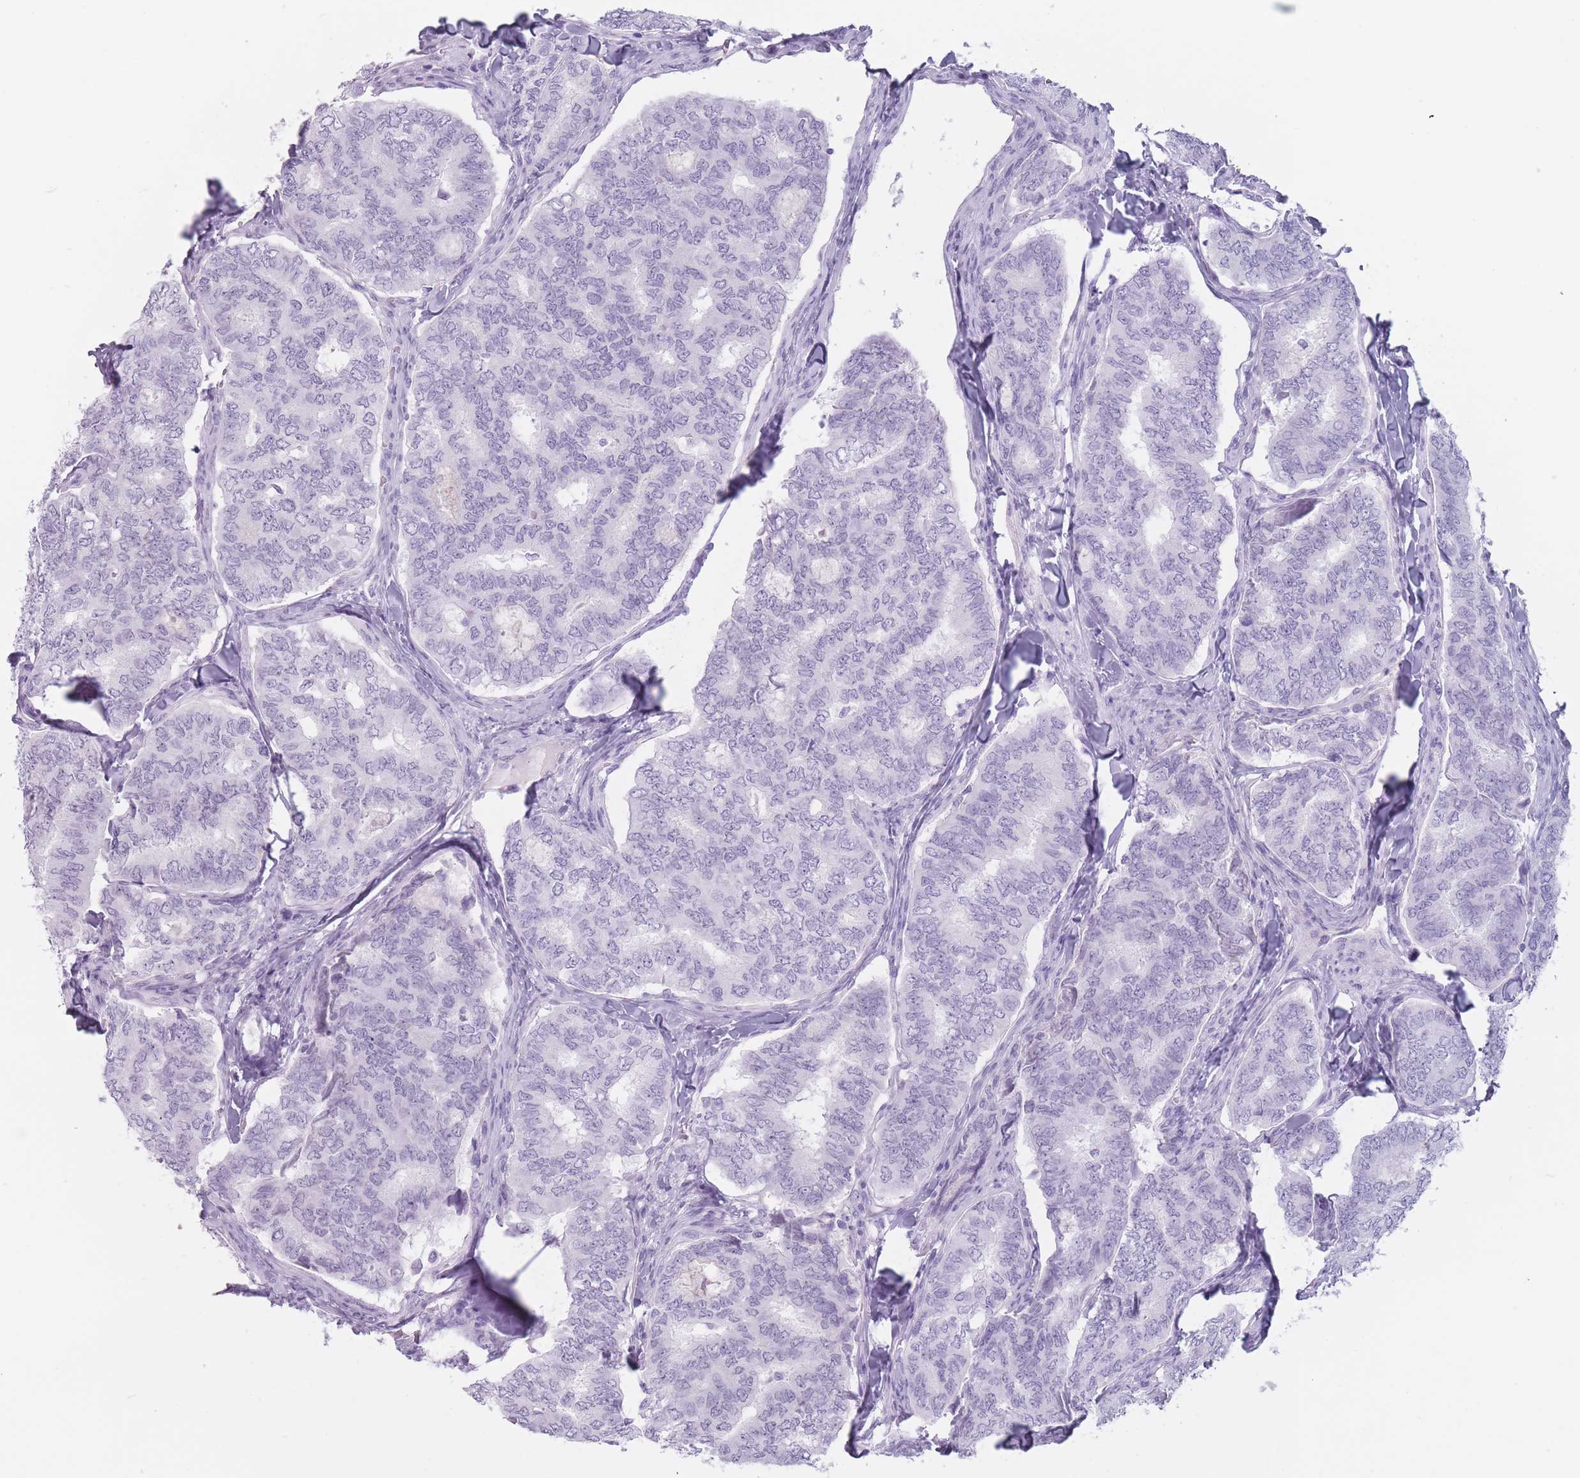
{"staining": {"intensity": "negative", "quantity": "none", "location": "none"}, "tissue": "thyroid cancer", "cell_type": "Tumor cells", "image_type": "cancer", "snomed": [{"axis": "morphology", "description": "Papillary adenocarcinoma, NOS"}, {"axis": "topography", "description": "Thyroid gland"}], "caption": "Photomicrograph shows no significant protein staining in tumor cells of papillary adenocarcinoma (thyroid). The staining was performed using DAB to visualize the protein expression in brown, while the nuclei were stained in blue with hematoxylin (Magnification: 20x).", "gene": "PNMA3", "patient": {"sex": "female", "age": 35}}